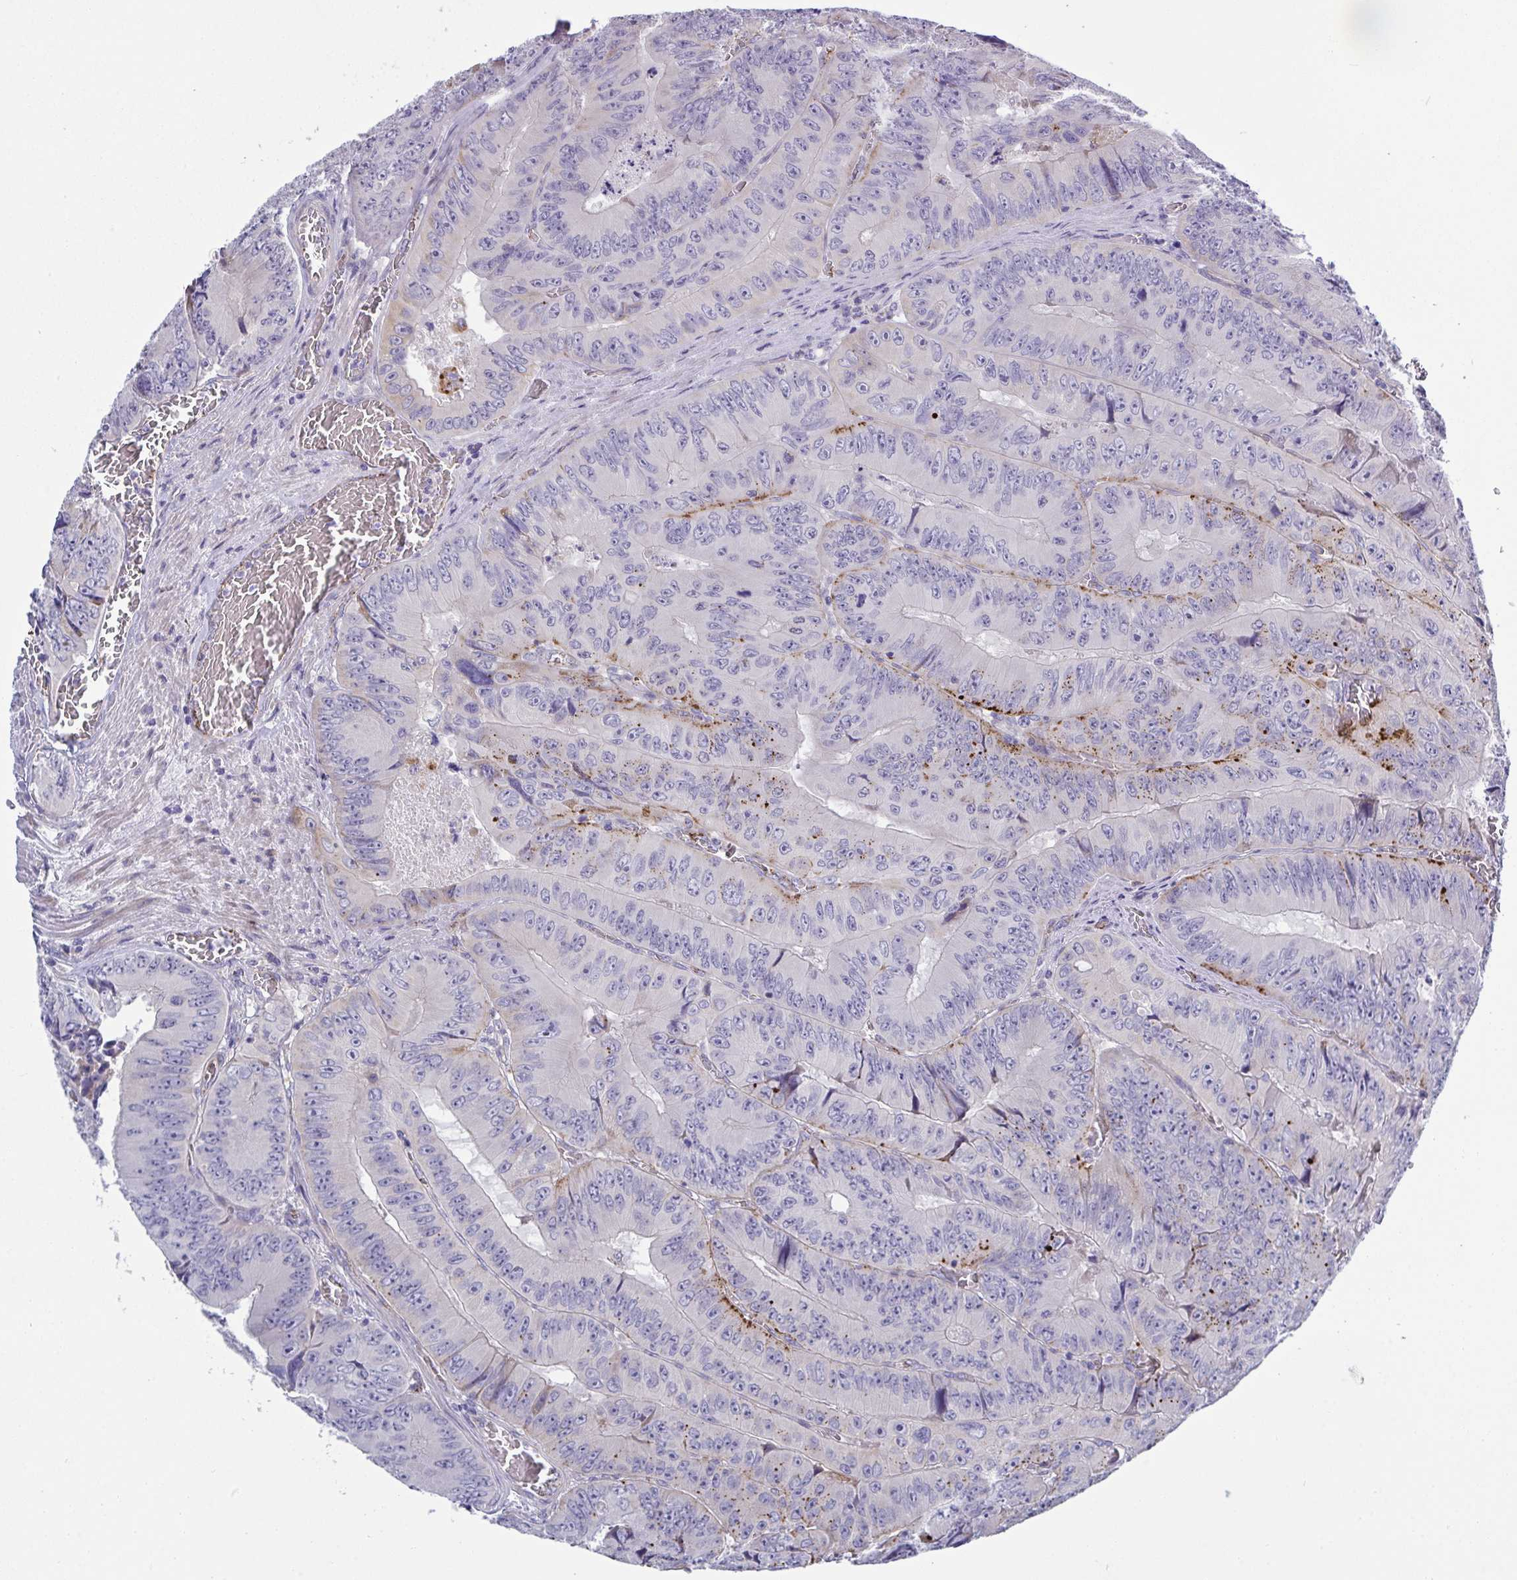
{"staining": {"intensity": "negative", "quantity": "none", "location": "none"}, "tissue": "colorectal cancer", "cell_type": "Tumor cells", "image_type": "cancer", "snomed": [{"axis": "morphology", "description": "Adenocarcinoma, NOS"}, {"axis": "topography", "description": "Colon"}], "caption": "Tumor cells are negative for brown protein staining in colorectal cancer.", "gene": "TOR1AIP2", "patient": {"sex": "female", "age": 84}}